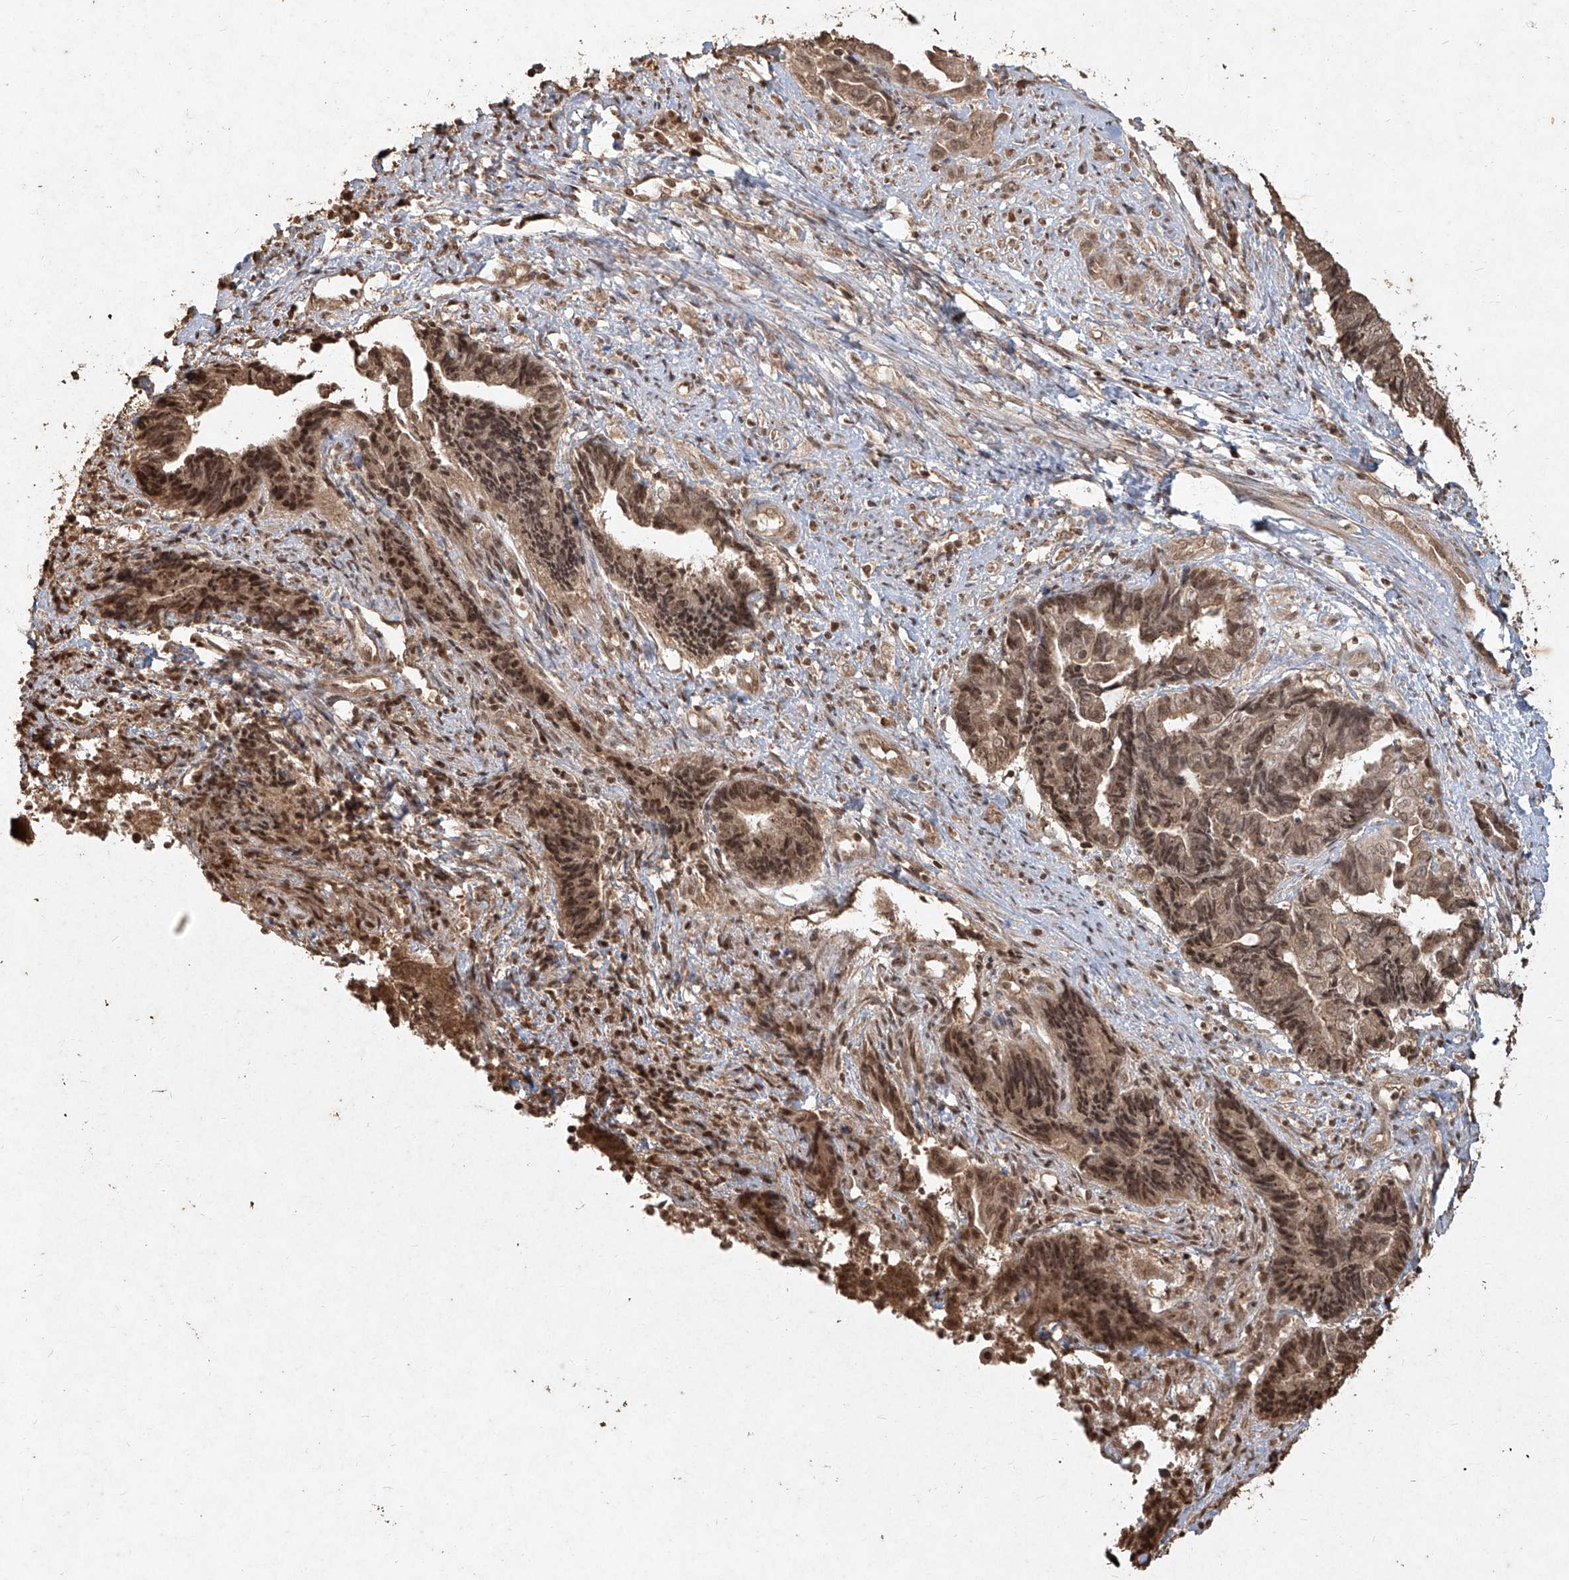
{"staining": {"intensity": "moderate", "quantity": ">75%", "location": "cytoplasmic/membranous,nuclear"}, "tissue": "endometrial cancer", "cell_type": "Tumor cells", "image_type": "cancer", "snomed": [{"axis": "morphology", "description": "Adenocarcinoma, NOS"}, {"axis": "topography", "description": "Uterus"}, {"axis": "topography", "description": "Endometrium"}], "caption": "Endometrial cancer was stained to show a protein in brown. There is medium levels of moderate cytoplasmic/membranous and nuclear staining in approximately >75% of tumor cells.", "gene": "UBE2K", "patient": {"sex": "female", "age": 70}}